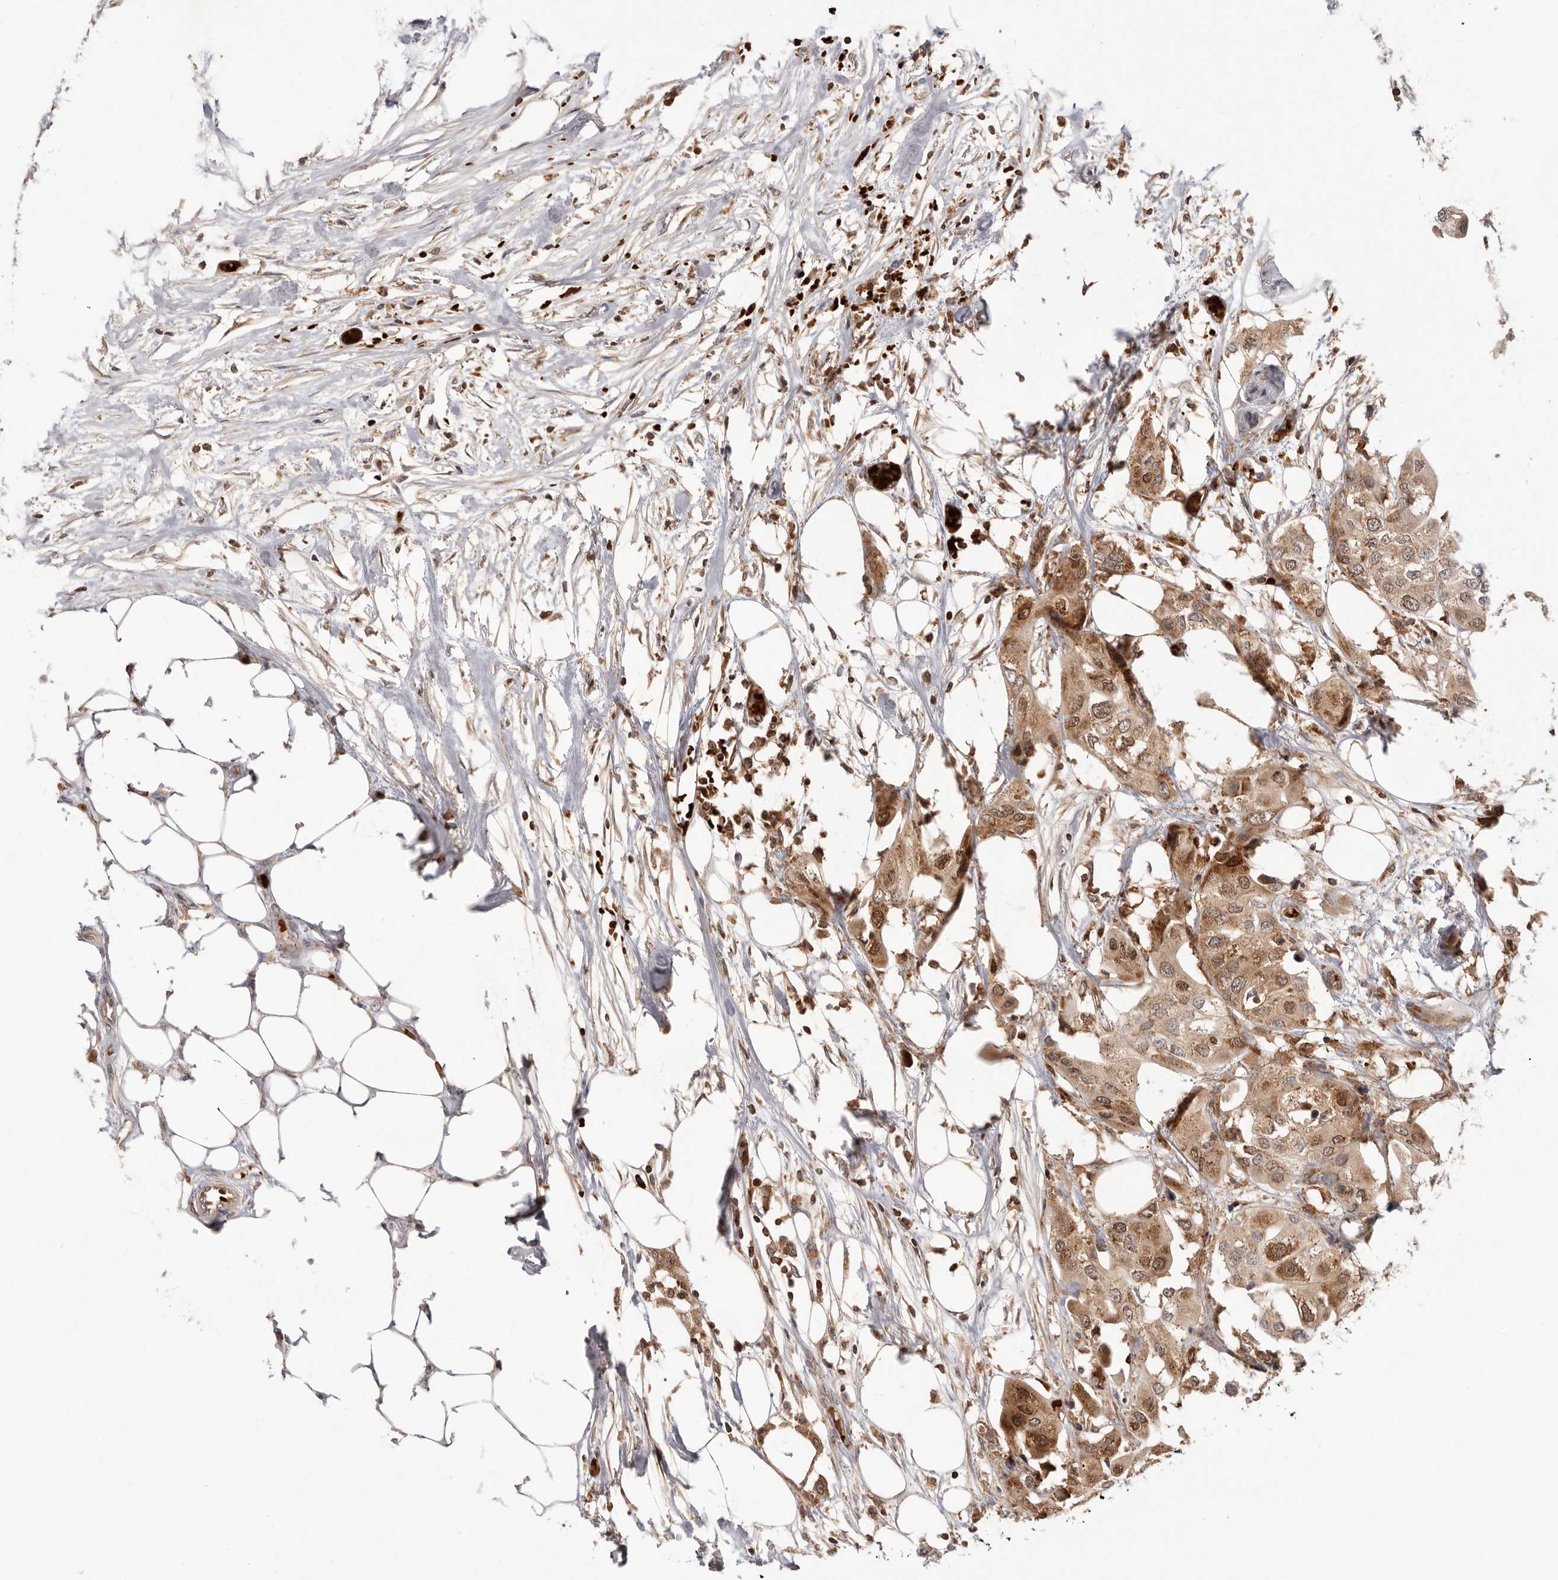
{"staining": {"intensity": "moderate", "quantity": ">75%", "location": "cytoplasmic/membranous"}, "tissue": "urothelial cancer", "cell_type": "Tumor cells", "image_type": "cancer", "snomed": [{"axis": "morphology", "description": "Urothelial carcinoma, High grade"}, {"axis": "topography", "description": "Urinary bladder"}], "caption": "A photomicrograph of human urothelial carcinoma (high-grade) stained for a protein demonstrates moderate cytoplasmic/membranous brown staining in tumor cells.", "gene": "RNF213", "patient": {"sex": "male", "age": 64}}